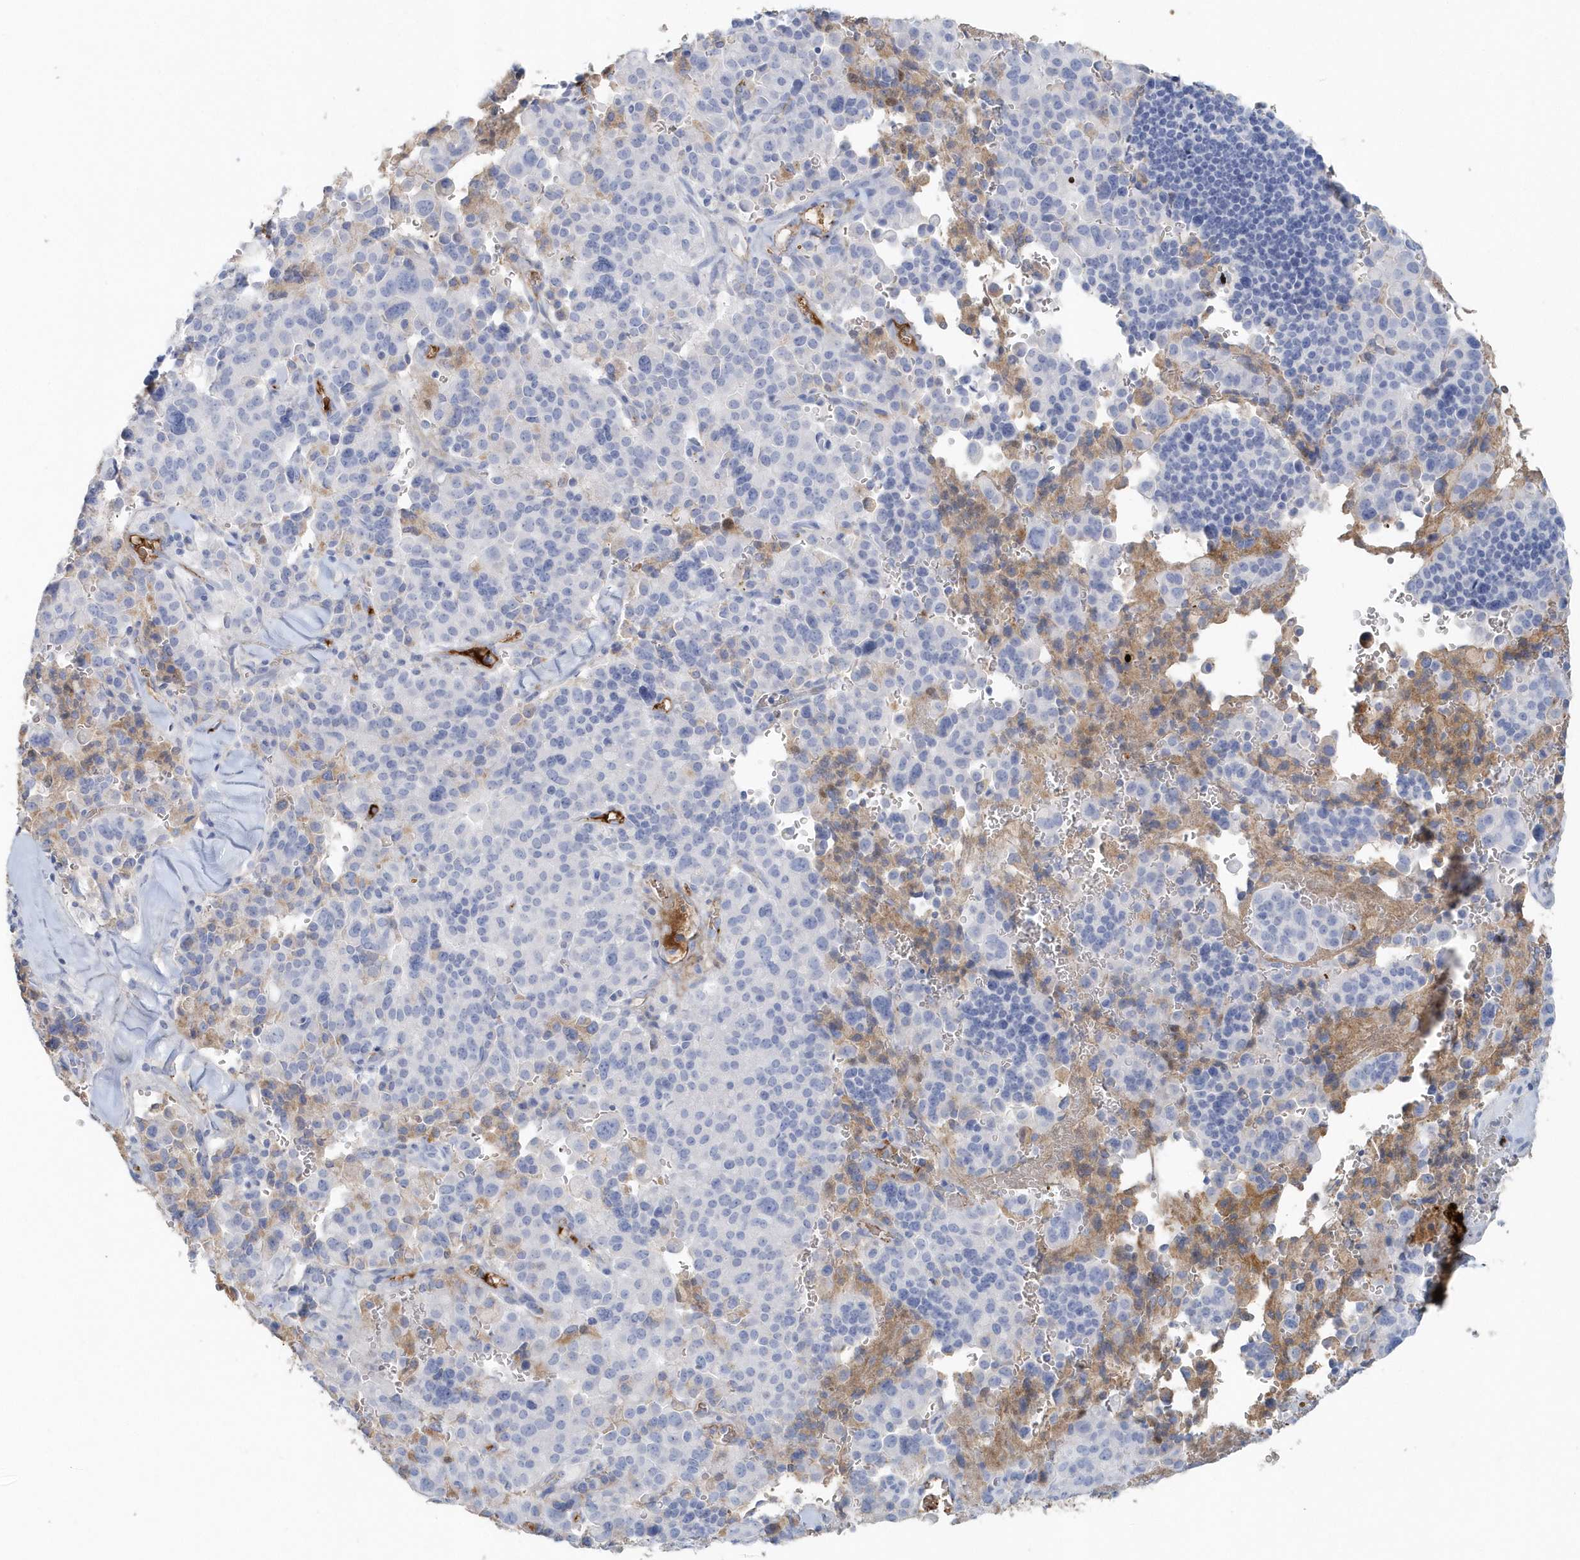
{"staining": {"intensity": "negative", "quantity": "none", "location": "none"}, "tissue": "pancreatic cancer", "cell_type": "Tumor cells", "image_type": "cancer", "snomed": [{"axis": "morphology", "description": "Adenocarcinoma, NOS"}, {"axis": "topography", "description": "Pancreas"}], "caption": "The IHC histopathology image has no significant staining in tumor cells of pancreatic cancer (adenocarcinoma) tissue.", "gene": "JCHAIN", "patient": {"sex": "male", "age": 65}}